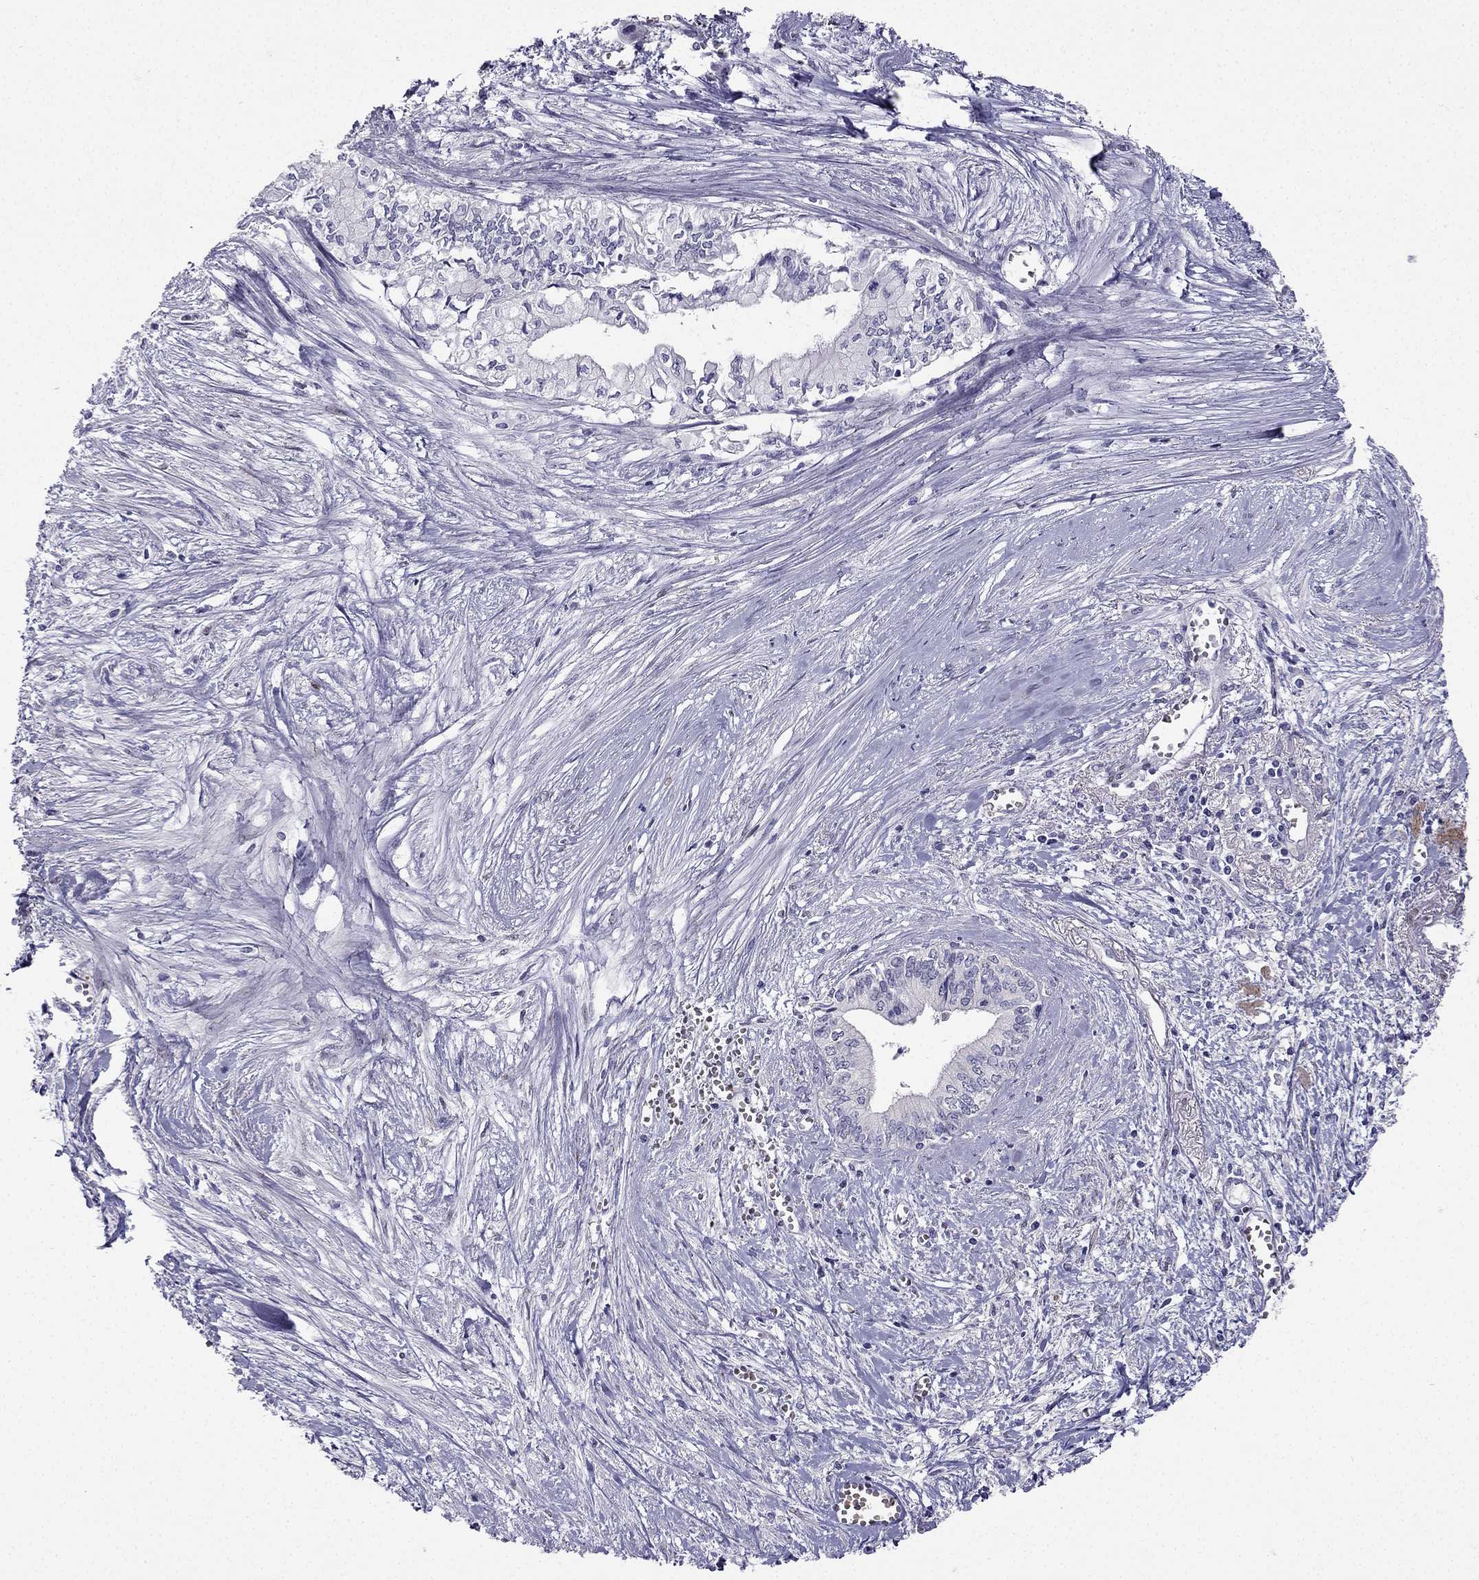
{"staining": {"intensity": "negative", "quantity": "none", "location": "none"}, "tissue": "pancreatic cancer", "cell_type": "Tumor cells", "image_type": "cancer", "snomed": [{"axis": "morphology", "description": "Adenocarcinoma, NOS"}, {"axis": "topography", "description": "Pancreas"}], "caption": "High magnification brightfield microscopy of pancreatic cancer stained with DAB (brown) and counterstained with hematoxylin (blue): tumor cells show no significant staining.", "gene": "RSPH14", "patient": {"sex": "female", "age": 61}}